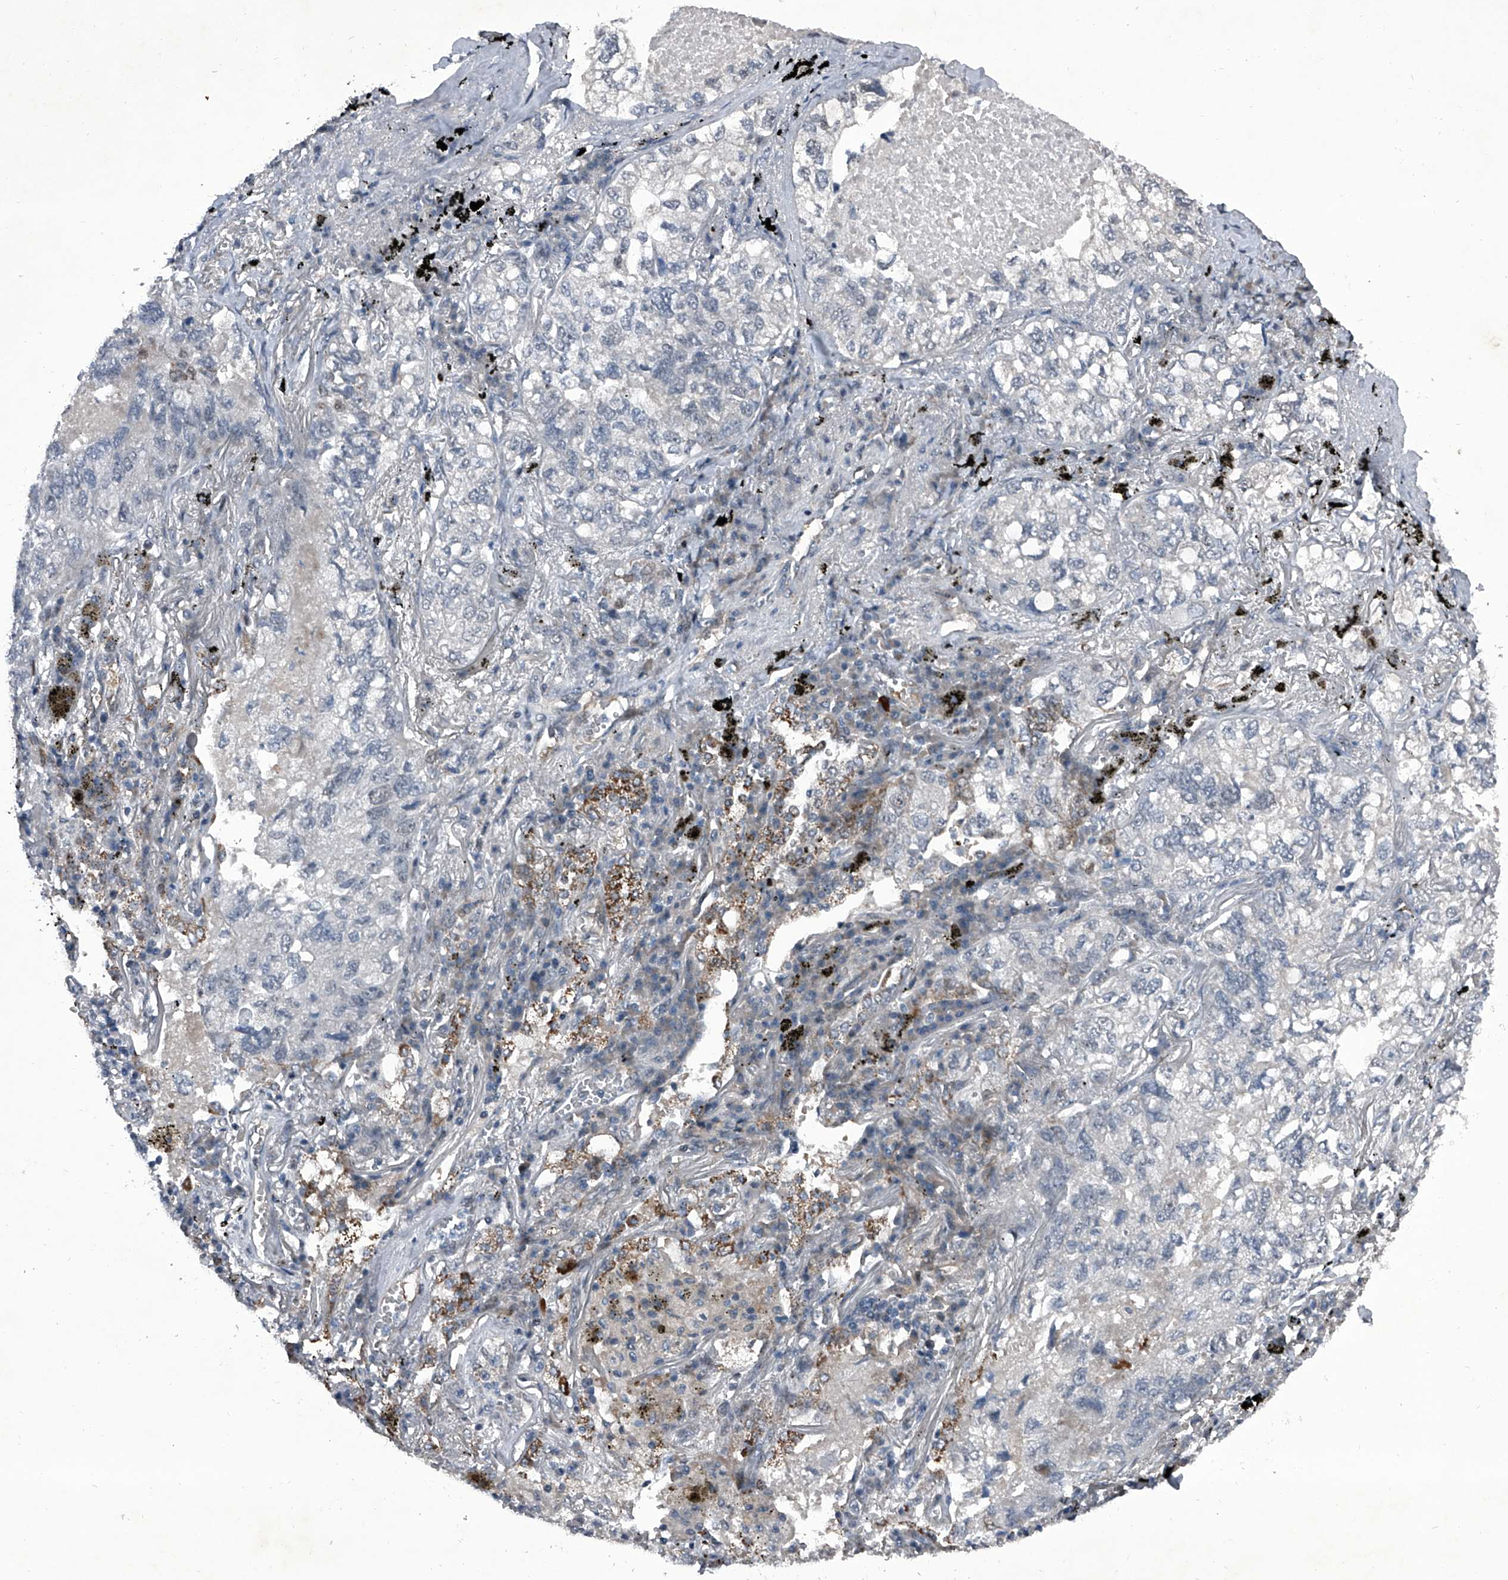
{"staining": {"intensity": "negative", "quantity": "none", "location": "none"}, "tissue": "lung cancer", "cell_type": "Tumor cells", "image_type": "cancer", "snomed": [{"axis": "morphology", "description": "Adenocarcinoma, NOS"}, {"axis": "topography", "description": "Lung"}], "caption": "DAB (3,3'-diaminobenzidine) immunohistochemical staining of lung cancer reveals no significant expression in tumor cells. (DAB immunohistochemistry (IHC) with hematoxylin counter stain).", "gene": "ELK4", "patient": {"sex": "male", "age": 65}}